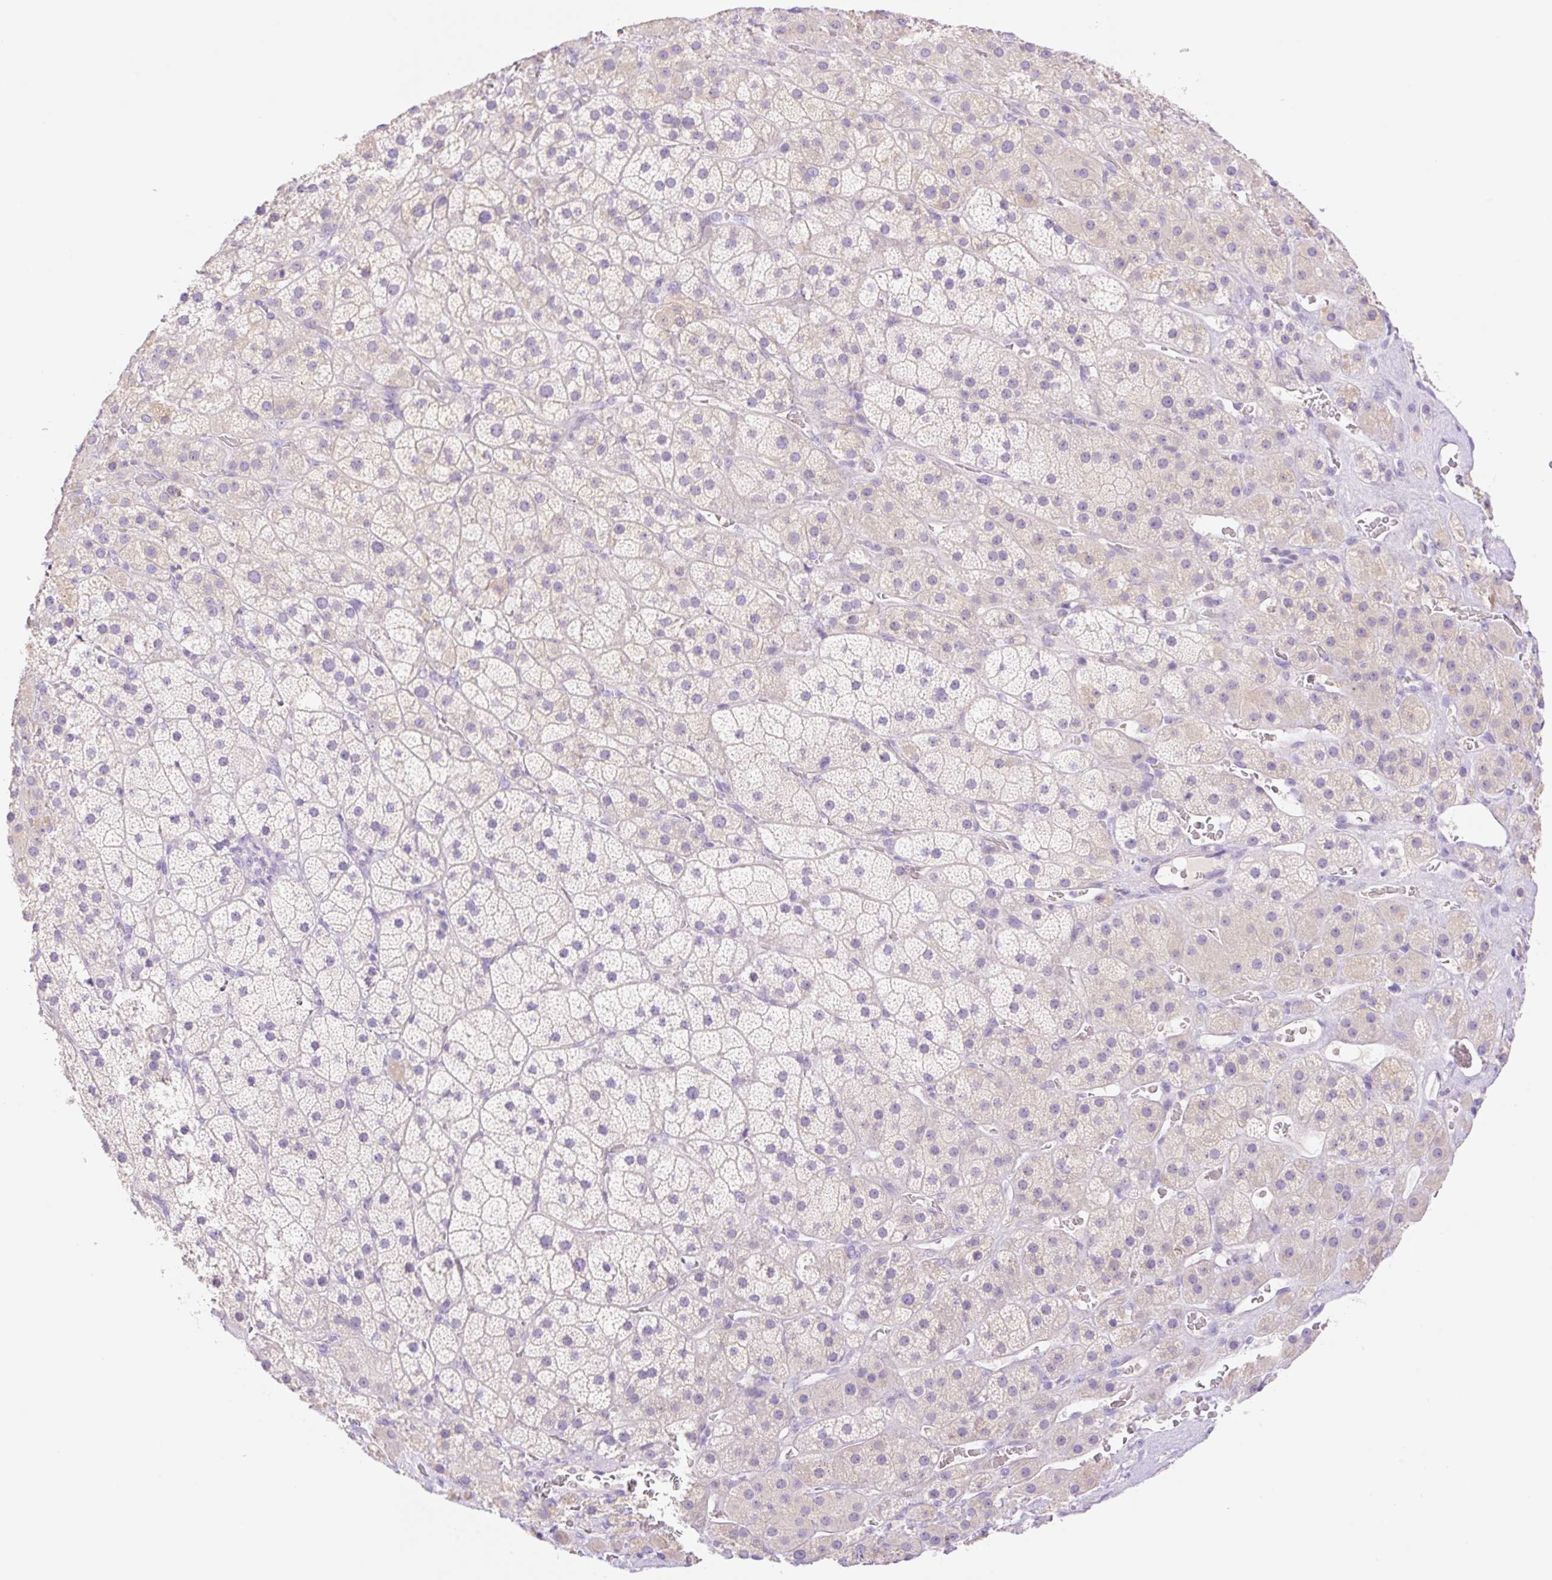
{"staining": {"intensity": "negative", "quantity": "none", "location": "none"}, "tissue": "adrenal gland", "cell_type": "Glandular cells", "image_type": "normal", "snomed": [{"axis": "morphology", "description": "Normal tissue, NOS"}, {"axis": "topography", "description": "Adrenal gland"}], "caption": "DAB (3,3'-diaminobenzidine) immunohistochemical staining of benign adrenal gland reveals no significant expression in glandular cells. (DAB (3,3'-diaminobenzidine) immunohistochemistry, high magnification).", "gene": "DENND5A", "patient": {"sex": "male", "age": 57}}